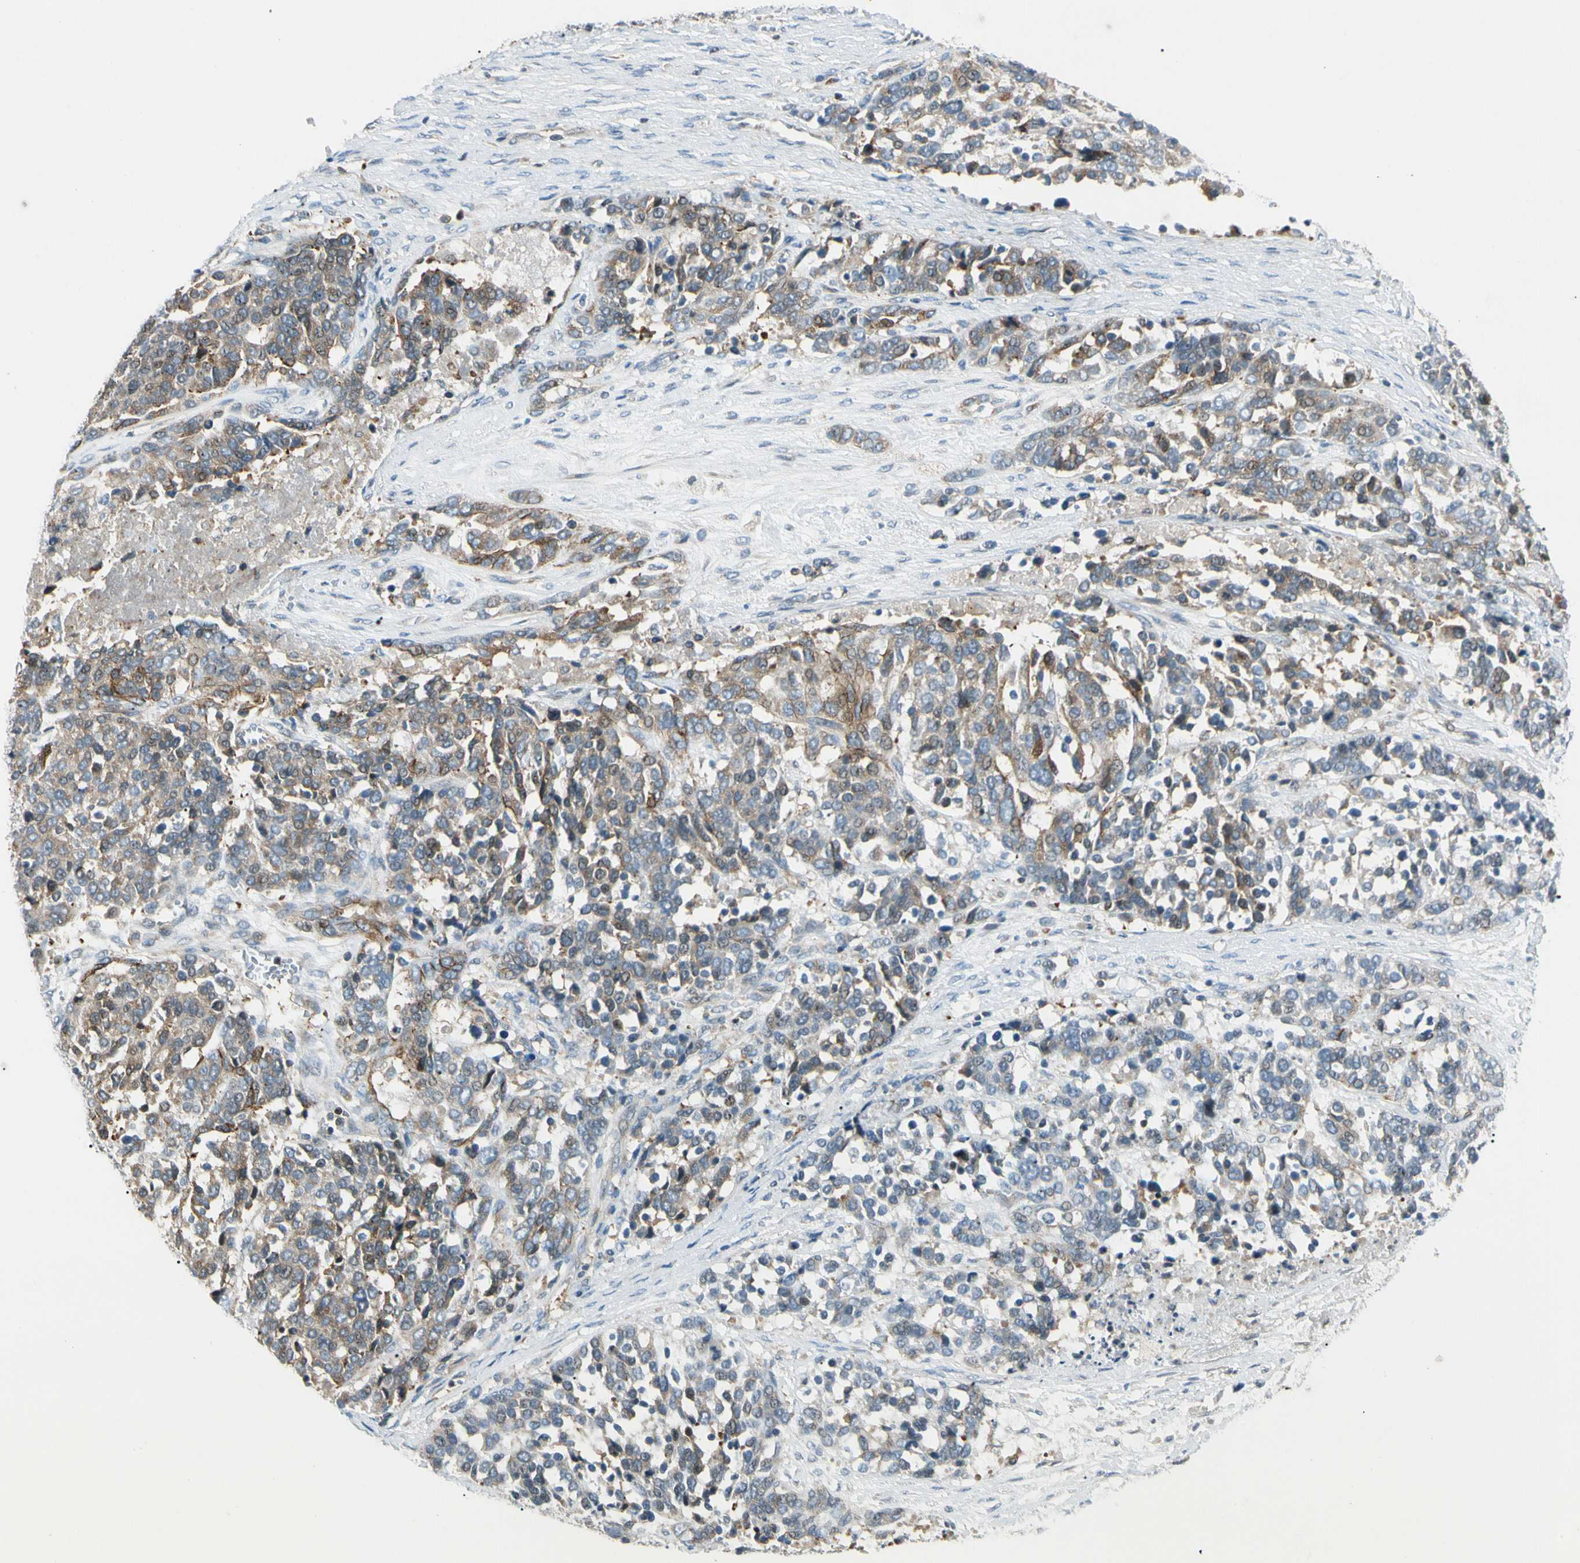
{"staining": {"intensity": "weak", "quantity": "25%-75%", "location": "cytoplasmic/membranous"}, "tissue": "ovarian cancer", "cell_type": "Tumor cells", "image_type": "cancer", "snomed": [{"axis": "morphology", "description": "Cystadenocarcinoma, serous, NOS"}, {"axis": "topography", "description": "Ovary"}], "caption": "This image displays IHC staining of human ovarian cancer, with low weak cytoplasmic/membranous expression in about 25%-75% of tumor cells.", "gene": "CDH6", "patient": {"sex": "female", "age": 44}}